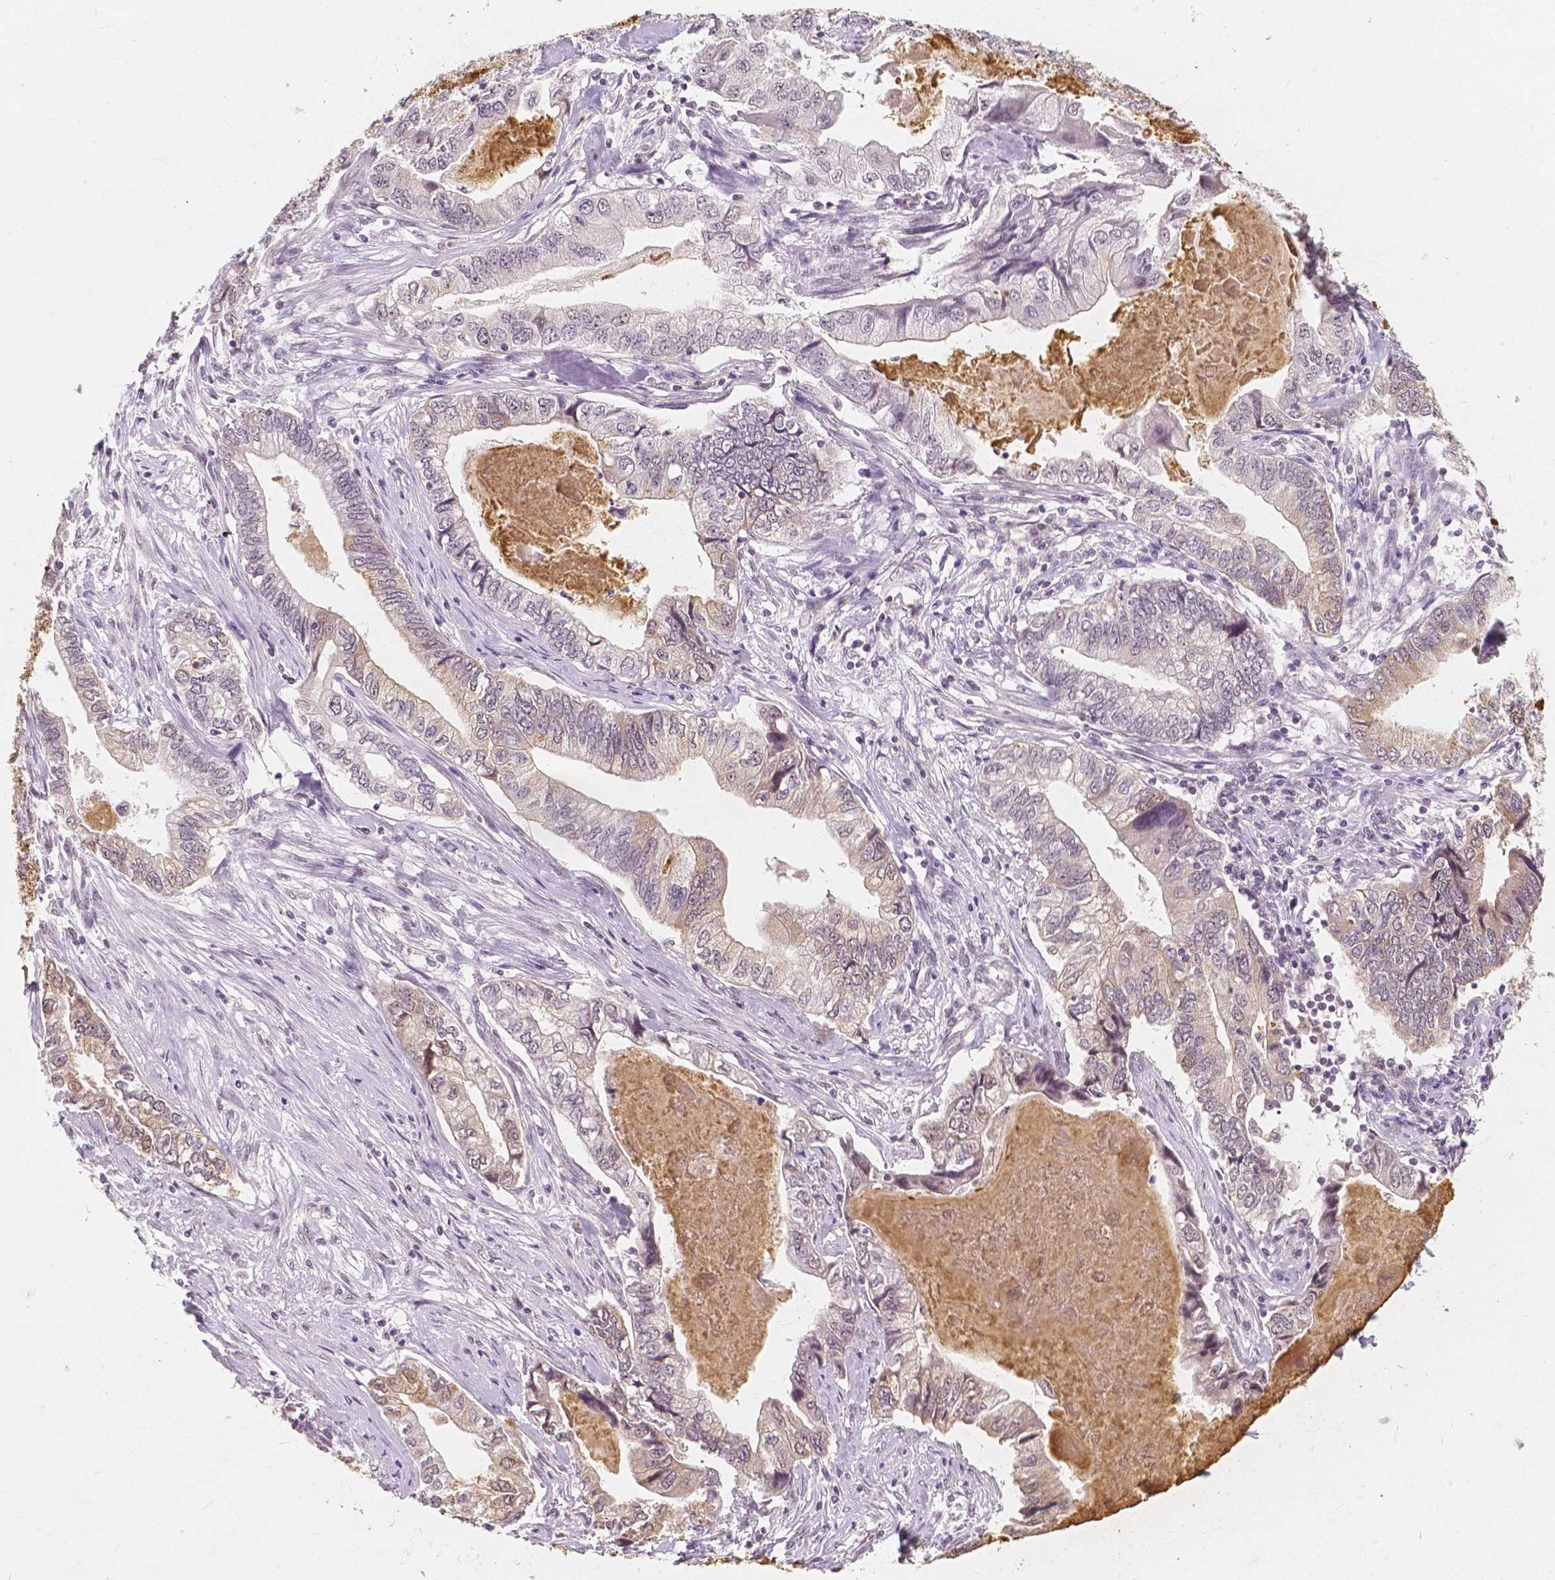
{"staining": {"intensity": "weak", "quantity": "<25%", "location": "cytoplasmic/membranous,nuclear"}, "tissue": "stomach cancer", "cell_type": "Tumor cells", "image_type": "cancer", "snomed": [{"axis": "morphology", "description": "Adenocarcinoma, NOS"}, {"axis": "topography", "description": "Pancreas"}, {"axis": "topography", "description": "Stomach, upper"}], "caption": "Human stomach adenocarcinoma stained for a protein using immunohistochemistry reveals no expression in tumor cells.", "gene": "NOLC1", "patient": {"sex": "male", "age": 77}}